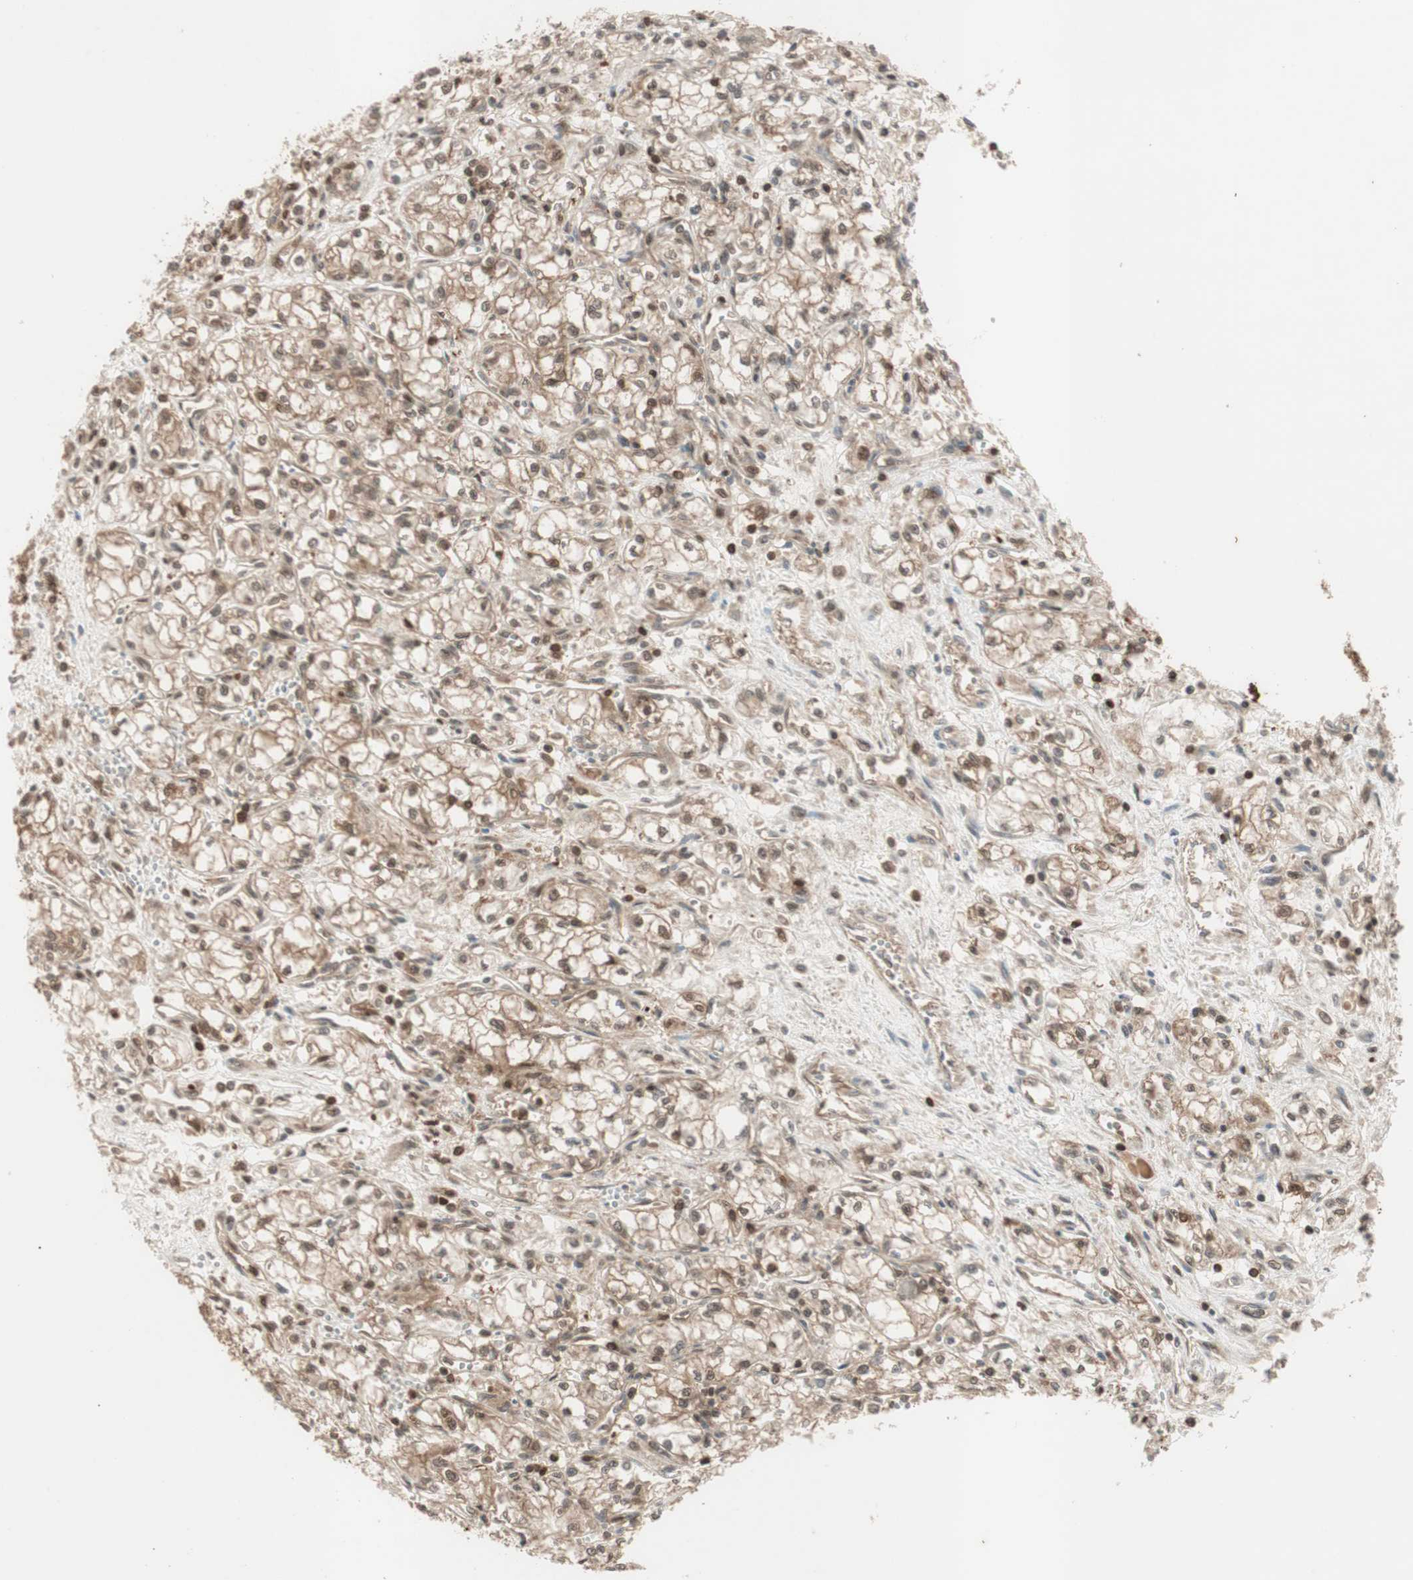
{"staining": {"intensity": "moderate", "quantity": ">75%", "location": "cytoplasmic/membranous,nuclear"}, "tissue": "renal cancer", "cell_type": "Tumor cells", "image_type": "cancer", "snomed": [{"axis": "morphology", "description": "Normal tissue, NOS"}, {"axis": "morphology", "description": "Adenocarcinoma, NOS"}, {"axis": "topography", "description": "Kidney"}], "caption": "A high-resolution image shows immunohistochemistry staining of renal adenocarcinoma, which displays moderate cytoplasmic/membranous and nuclear expression in about >75% of tumor cells.", "gene": "EPHA8", "patient": {"sex": "male", "age": 59}}